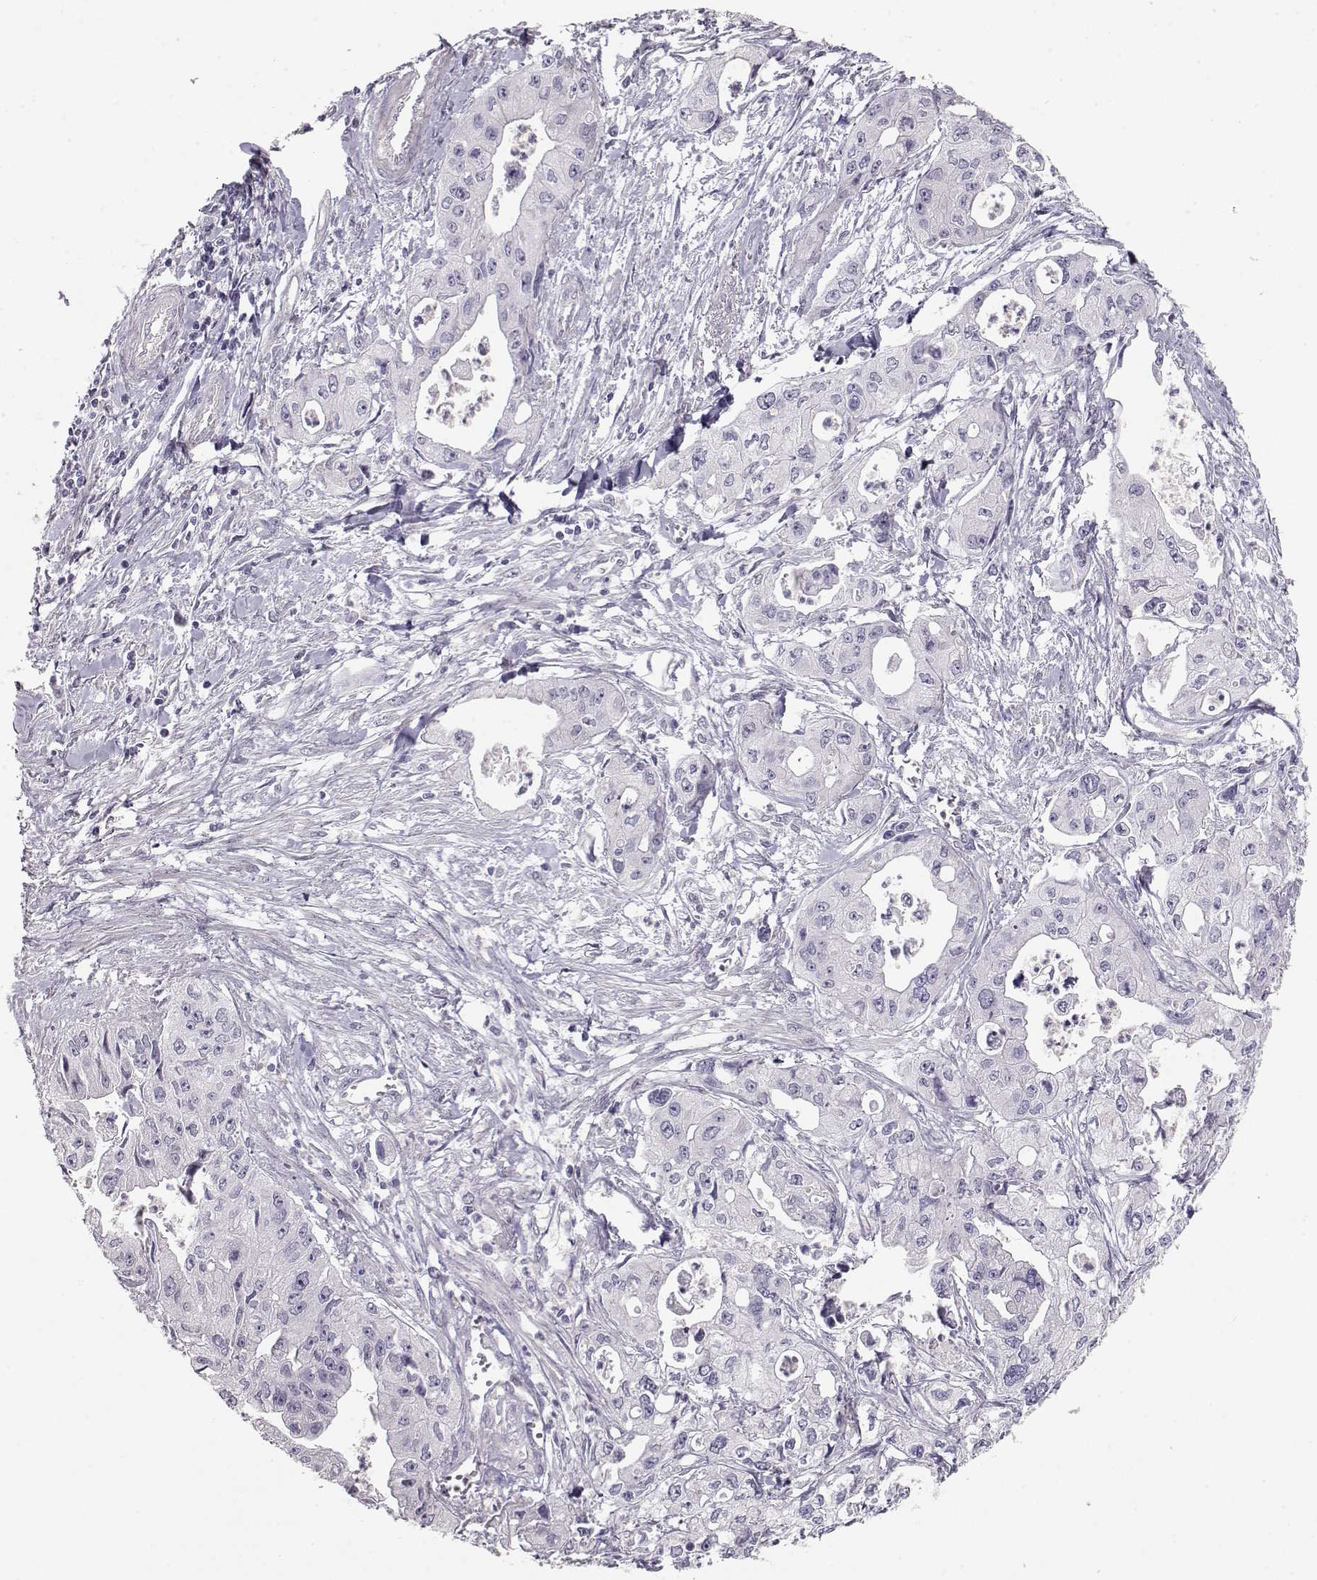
{"staining": {"intensity": "negative", "quantity": "none", "location": "none"}, "tissue": "pancreatic cancer", "cell_type": "Tumor cells", "image_type": "cancer", "snomed": [{"axis": "morphology", "description": "Adenocarcinoma, NOS"}, {"axis": "topography", "description": "Pancreas"}], "caption": "Pancreatic adenocarcinoma was stained to show a protein in brown. There is no significant staining in tumor cells.", "gene": "SLC18A1", "patient": {"sex": "male", "age": 70}}